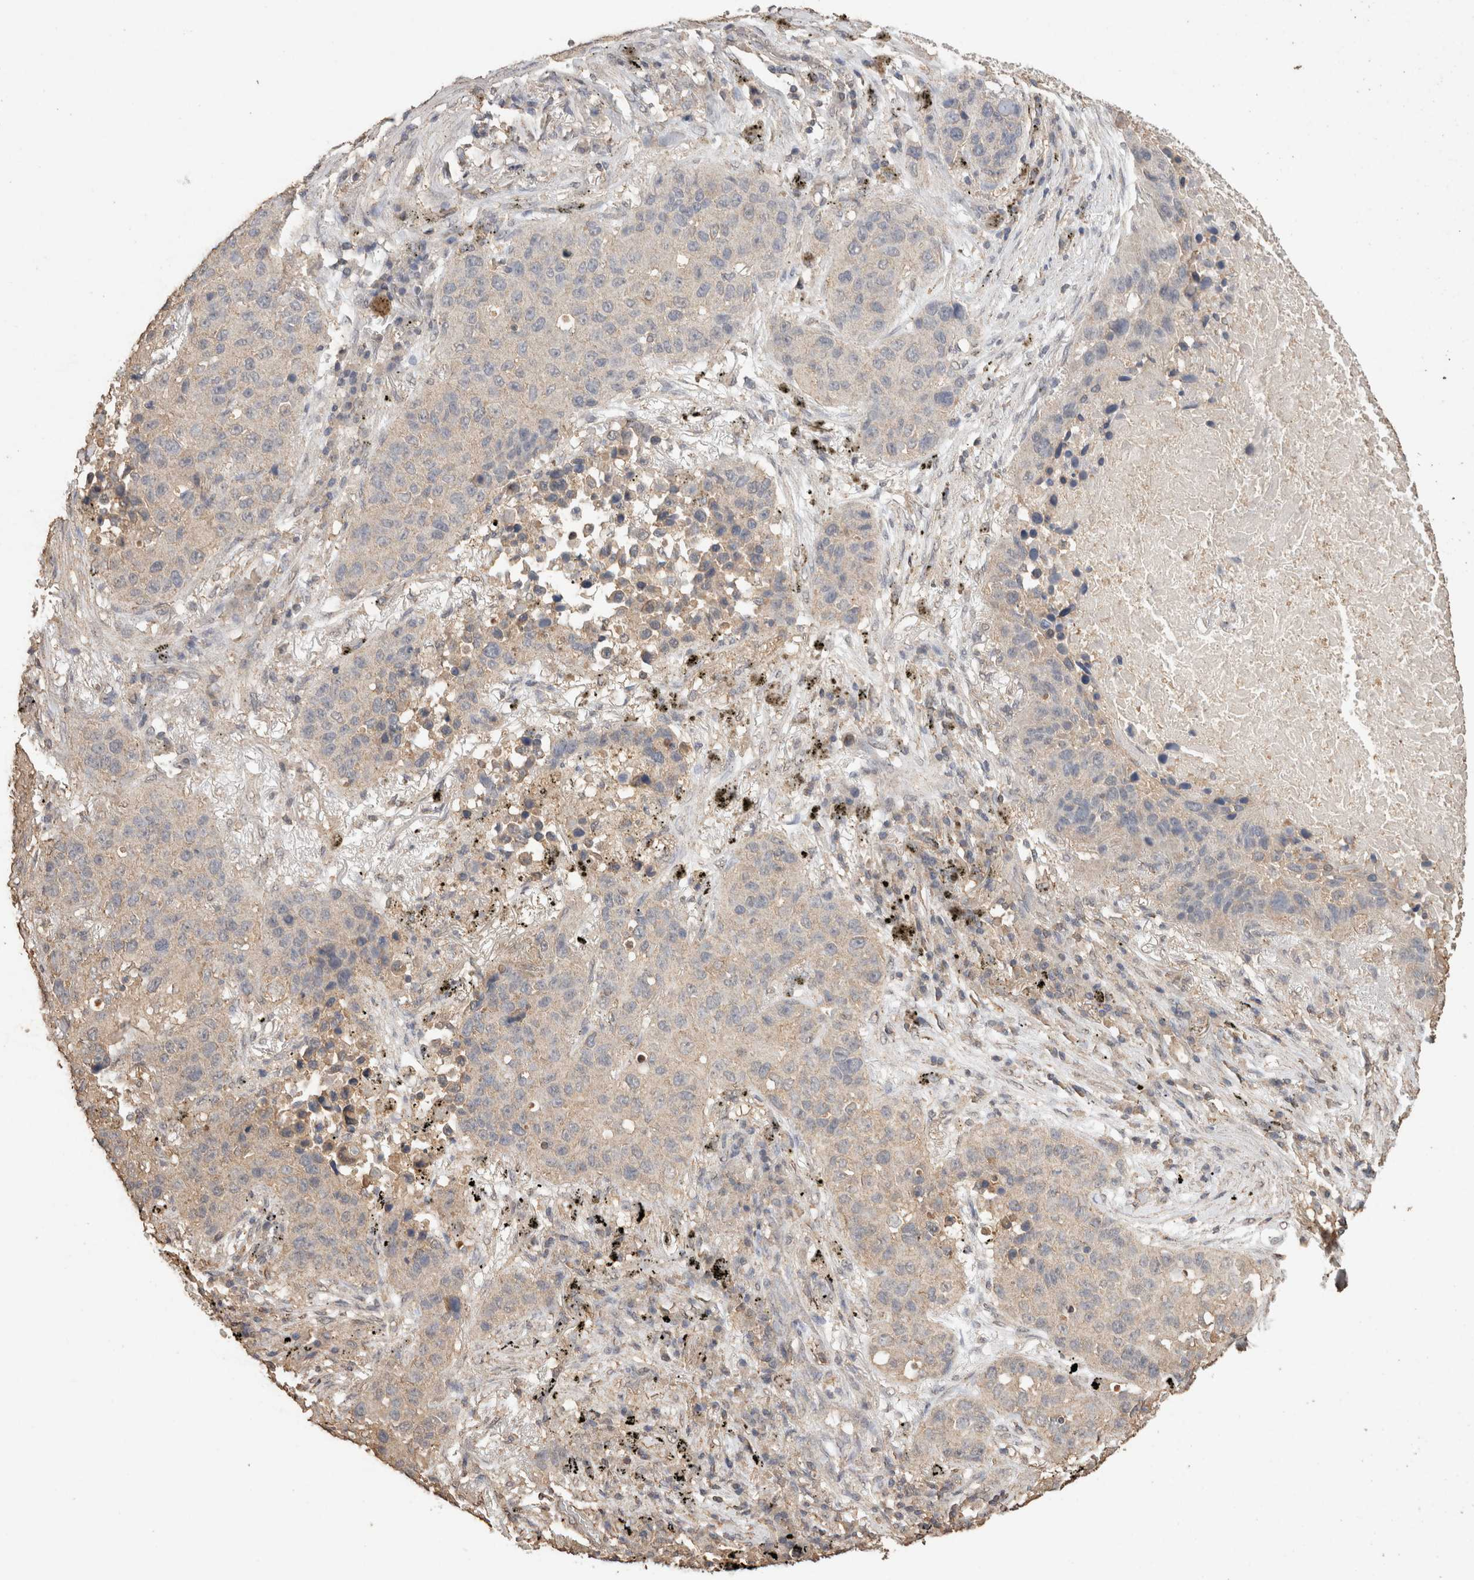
{"staining": {"intensity": "negative", "quantity": "none", "location": "none"}, "tissue": "lung cancer", "cell_type": "Tumor cells", "image_type": "cancer", "snomed": [{"axis": "morphology", "description": "Squamous cell carcinoma, NOS"}, {"axis": "topography", "description": "Lung"}], "caption": "The IHC photomicrograph has no significant staining in tumor cells of squamous cell carcinoma (lung) tissue. (Stains: DAB (3,3'-diaminobenzidine) immunohistochemistry with hematoxylin counter stain, Microscopy: brightfield microscopy at high magnification).", "gene": "CX3CL1", "patient": {"sex": "male", "age": 57}}